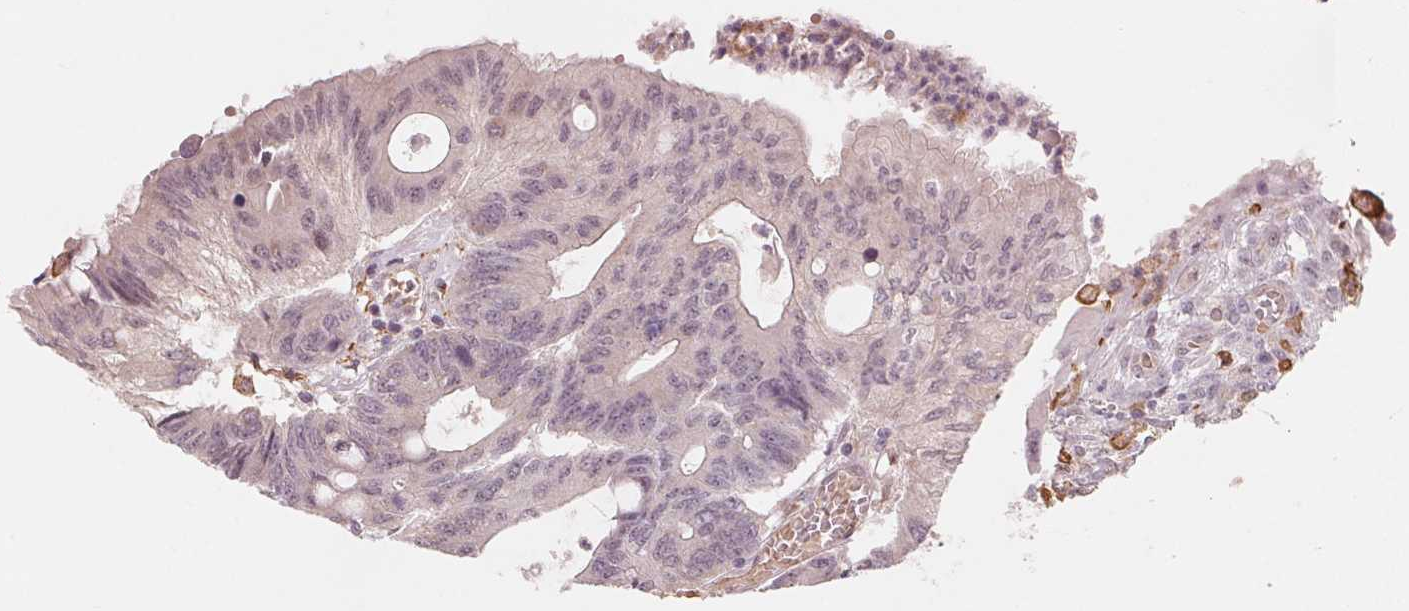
{"staining": {"intensity": "negative", "quantity": "none", "location": "none"}, "tissue": "colorectal cancer", "cell_type": "Tumor cells", "image_type": "cancer", "snomed": [{"axis": "morphology", "description": "Adenocarcinoma, NOS"}, {"axis": "topography", "description": "Colon"}], "caption": "IHC of colorectal cancer reveals no expression in tumor cells.", "gene": "IL9R", "patient": {"sex": "male", "age": 65}}